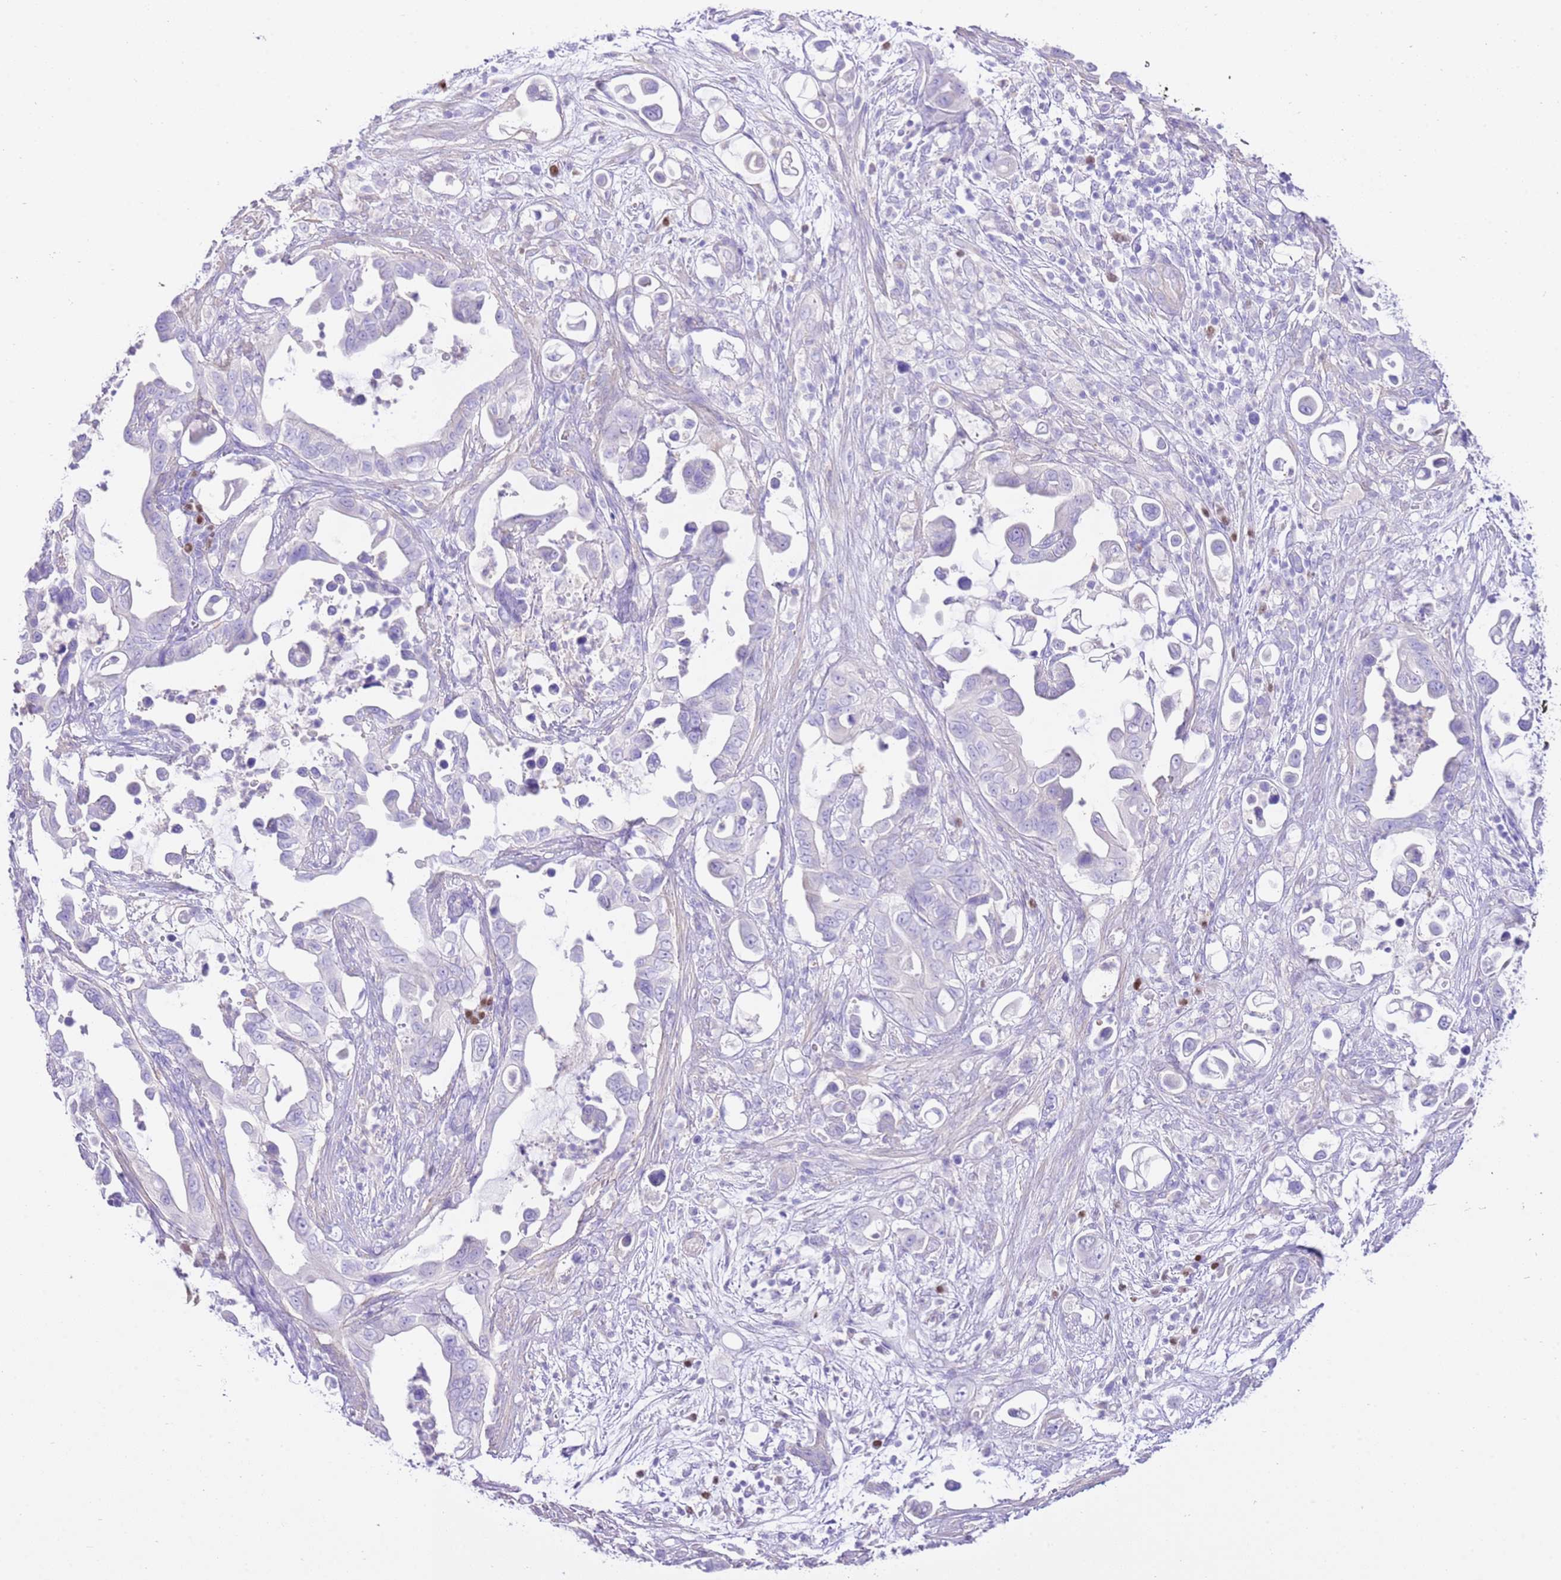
{"staining": {"intensity": "negative", "quantity": "none", "location": "none"}, "tissue": "pancreatic cancer", "cell_type": "Tumor cells", "image_type": "cancer", "snomed": [{"axis": "morphology", "description": "Adenocarcinoma, NOS"}, {"axis": "topography", "description": "Pancreas"}], "caption": "The histopathology image reveals no significant expression in tumor cells of adenocarcinoma (pancreatic). The staining was performed using DAB to visualize the protein expression in brown, while the nuclei were stained in blue with hematoxylin (Magnification: 20x).", "gene": "BHLHA15", "patient": {"sex": "male", "age": 61}}